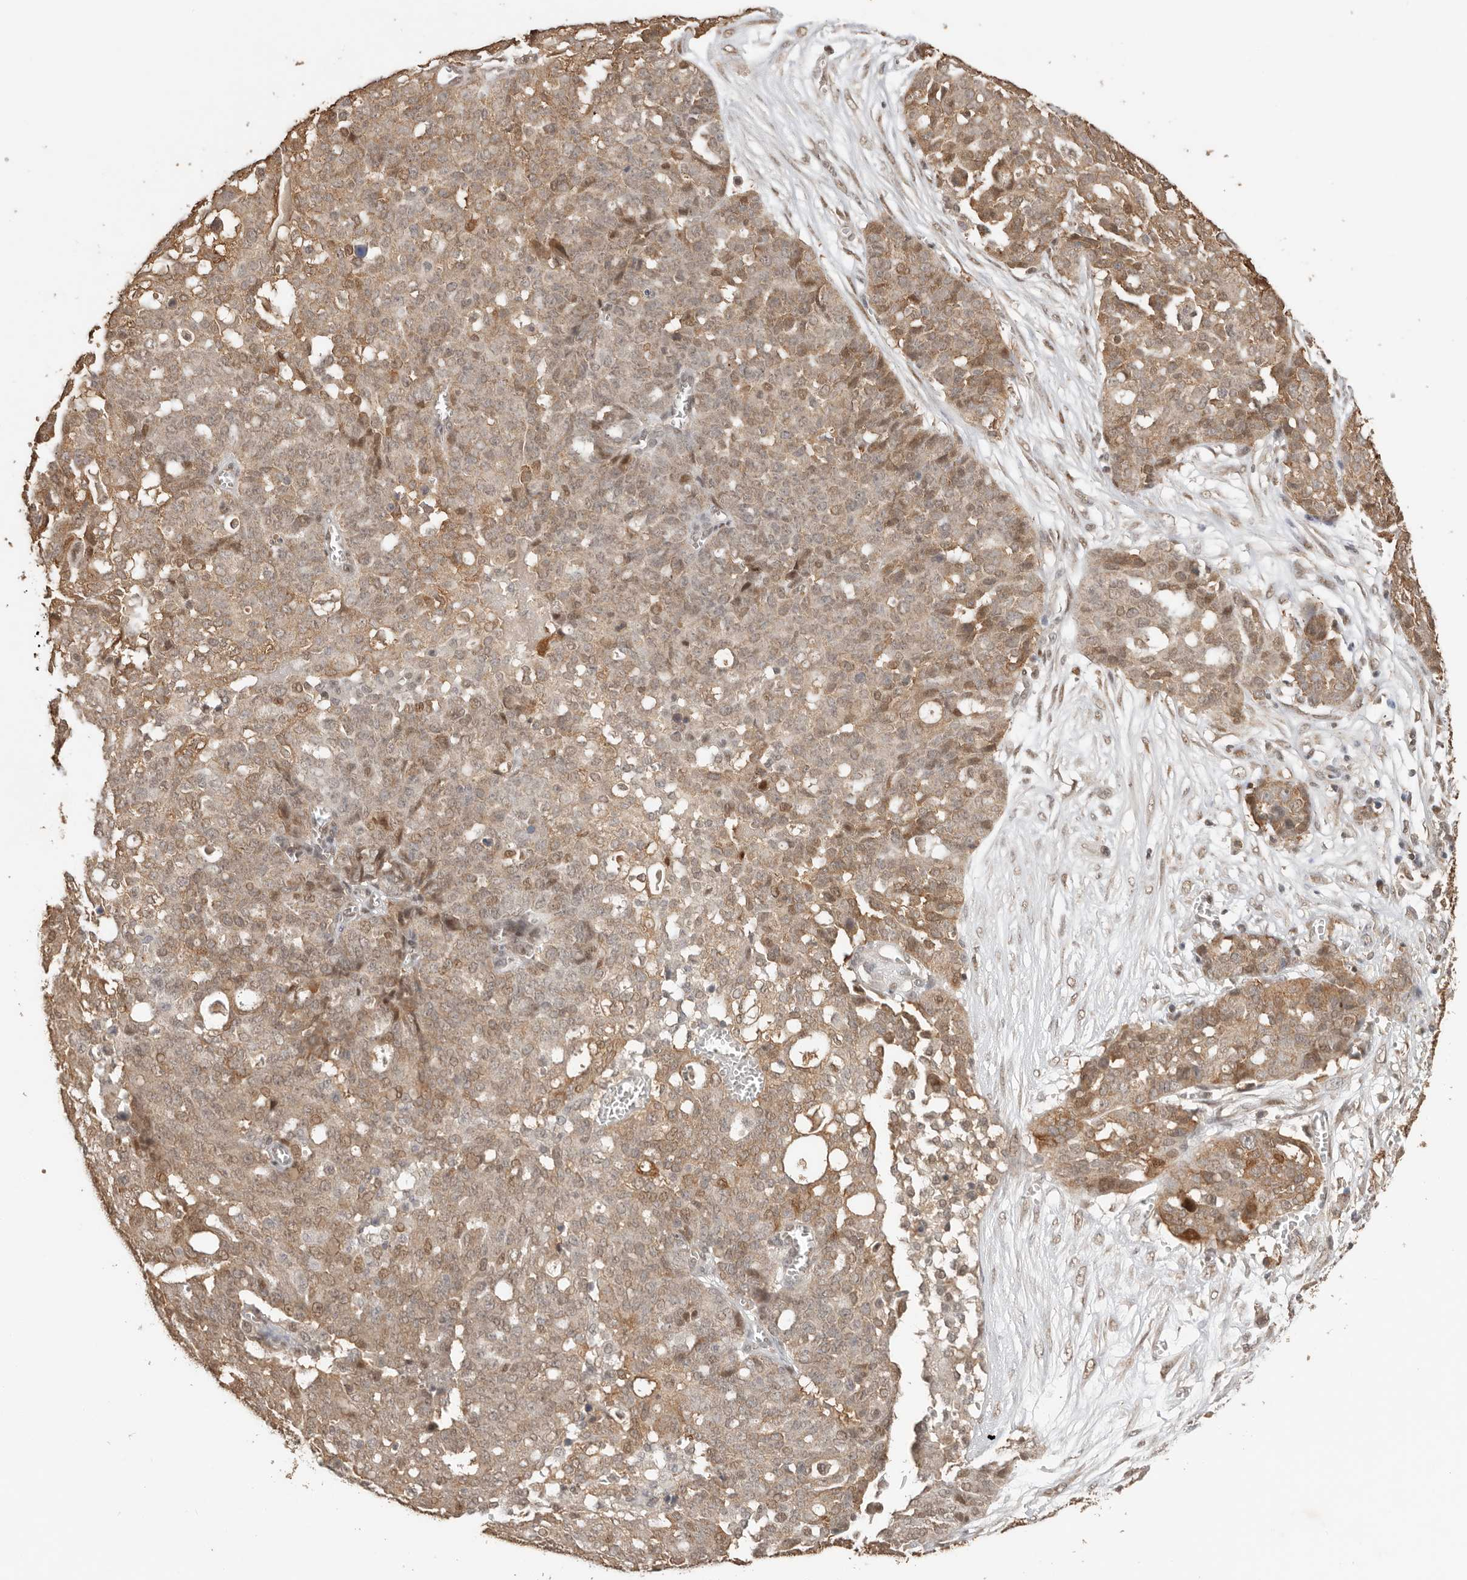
{"staining": {"intensity": "moderate", "quantity": ">75%", "location": "cytoplasmic/membranous,nuclear"}, "tissue": "ovarian cancer", "cell_type": "Tumor cells", "image_type": "cancer", "snomed": [{"axis": "morphology", "description": "Cystadenocarcinoma, serous, NOS"}, {"axis": "topography", "description": "Soft tissue"}, {"axis": "topography", "description": "Ovary"}], "caption": "This is a photomicrograph of immunohistochemistry staining of ovarian cancer (serous cystadenocarcinoma), which shows moderate positivity in the cytoplasmic/membranous and nuclear of tumor cells.", "gene": "SEC14L1", "patient": {"sex": "female", "age": 57}}